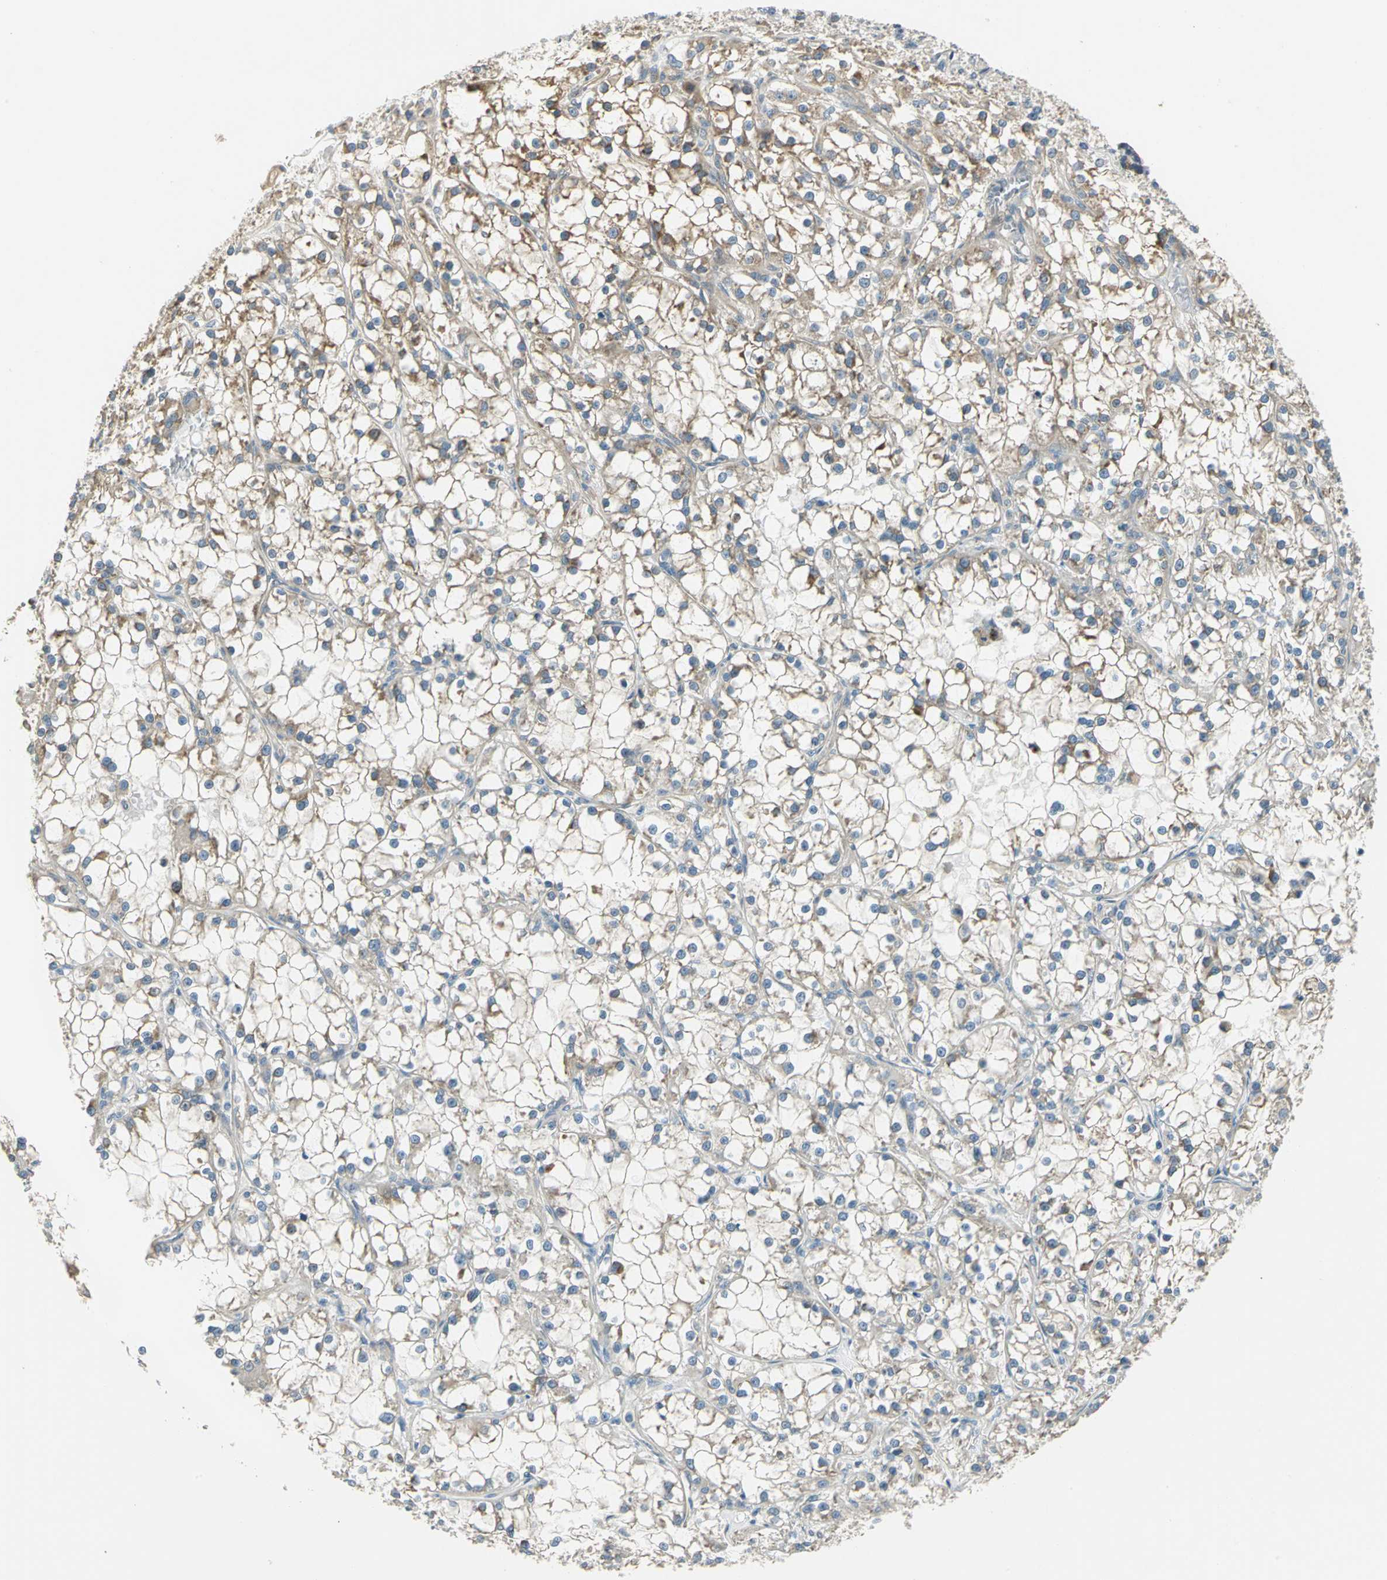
{"staining": {"intensity": "weak", "quantity": ">75%", "location": "cytoplasmic/membranous"}, "tissue": "renal cancer", "cell_type": "Tumor cells", "image_type": "cancer", "snomed": [{"axis": "morphology", "description": "Adenocarcinoma, NOS"}, {"axis": "topography", "description": "Kidney"}], "caption": "This micrograph demonstrates renal cancer (adenocarcinoma) stained with immunohistochemistry (IHC) to label a protein in brown. The cytoplasmic/membranous of tumor cells show weak positivity for the protein. Nuclei are counter-stained blue.", "gene": "PRKAA1", "patient": {"sex": "female", "age": 52}}